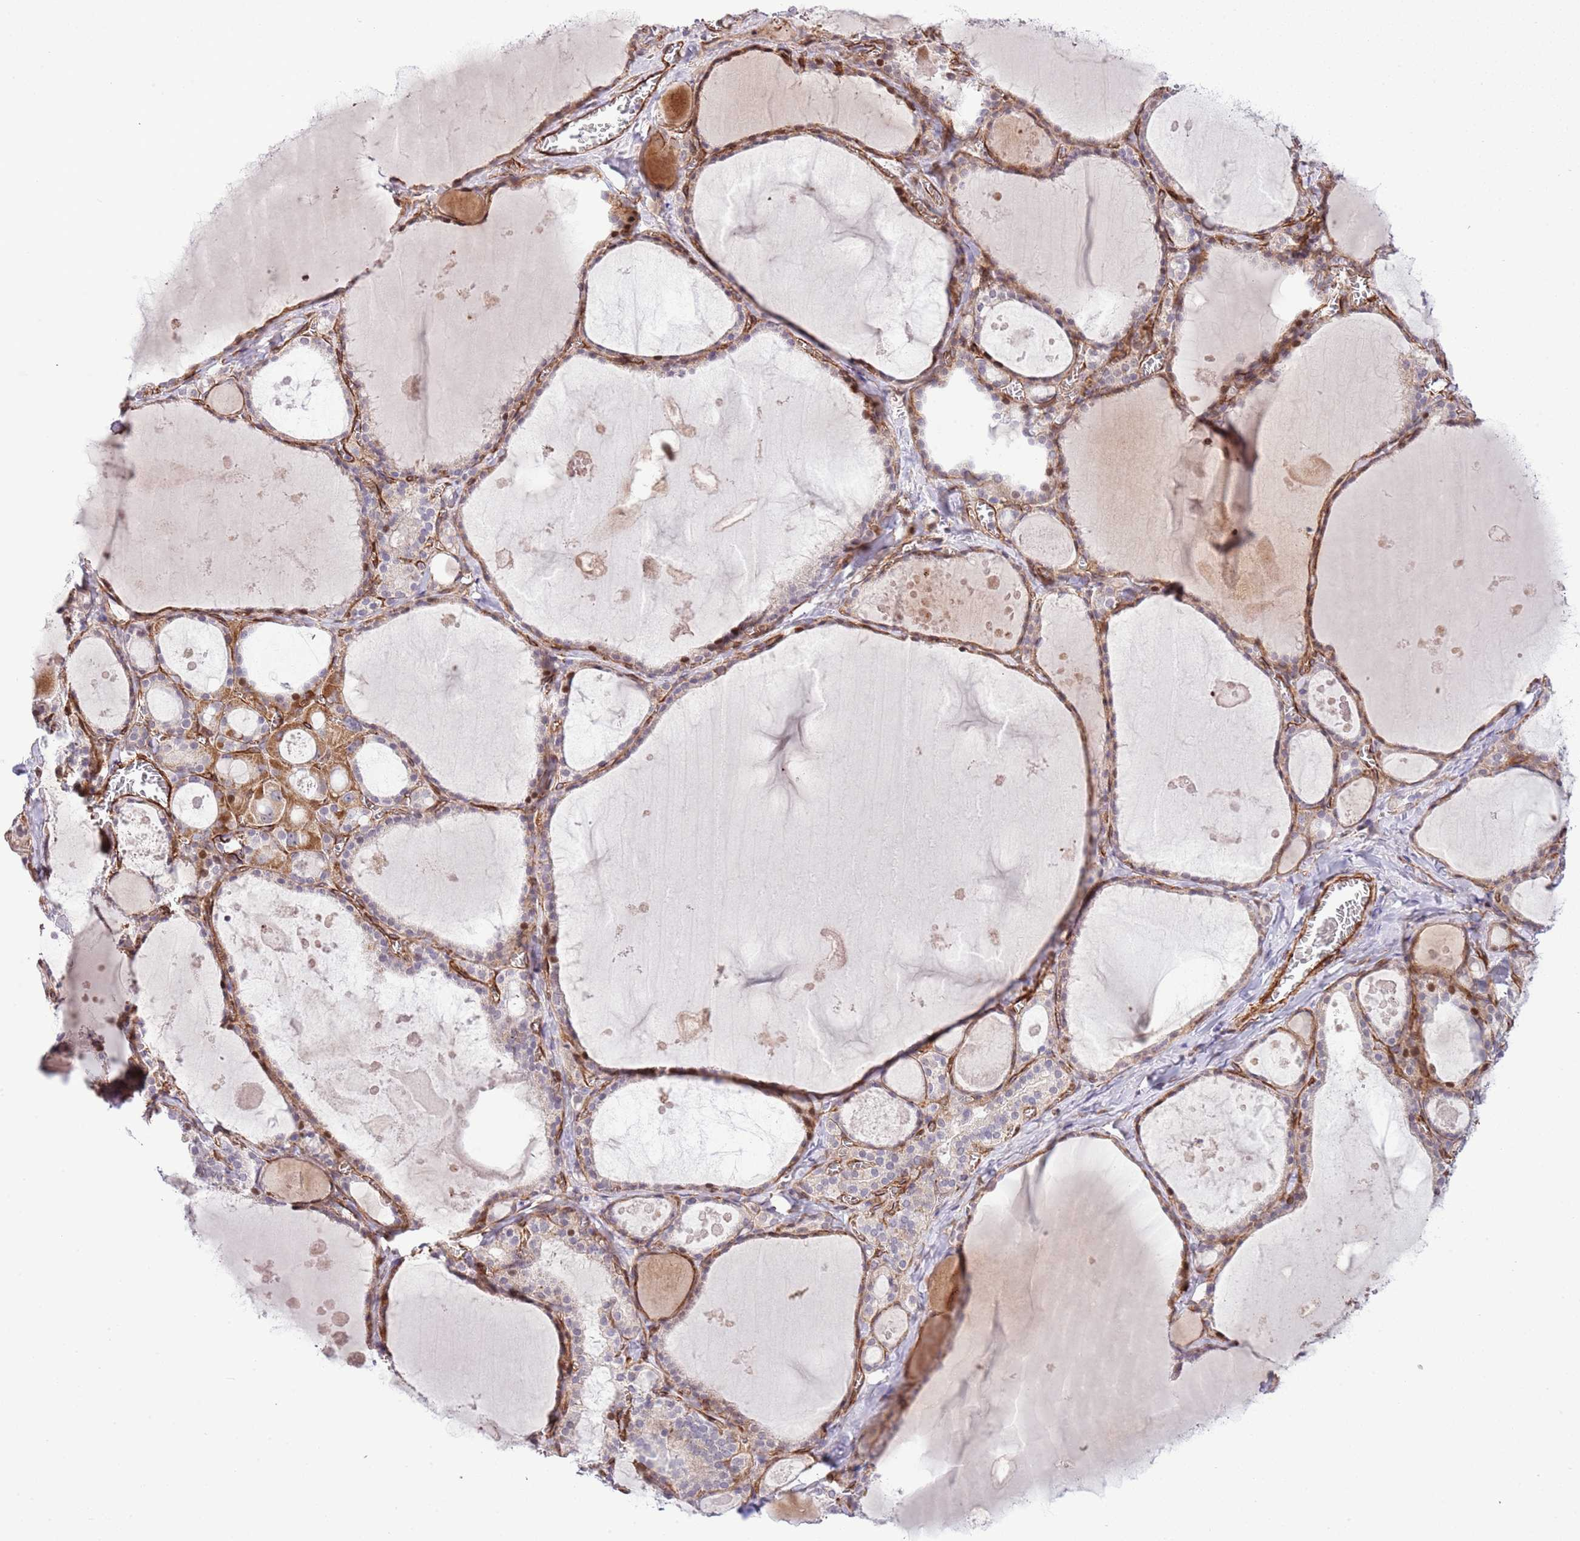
{"staining": {"intensity": "weak", "quantity": "25%-75%", "location": "cytoplasmic/membranous,nuclear"}, "tissue": "thyroid gland", "cell_type": "Glandular cells", "image_type": "normal", "snomed": [{"axis": "morphology", "description": "Normal tissue, NOS"}, {"axis": "topography", "description": "Thyroid gland"}], "caption": "Immunohistochemistry (IHC) (DAB) staining of unremarkable thyroid gland reveals weak cytoplasmic/membranous,nuclear protein expression in approximately 25%-75% of glandular cells. (Brightfield microscopy of DAB IHC at high magnification).", "gene": "NEK3", "patient": {"sex": "male", "age": 56}}